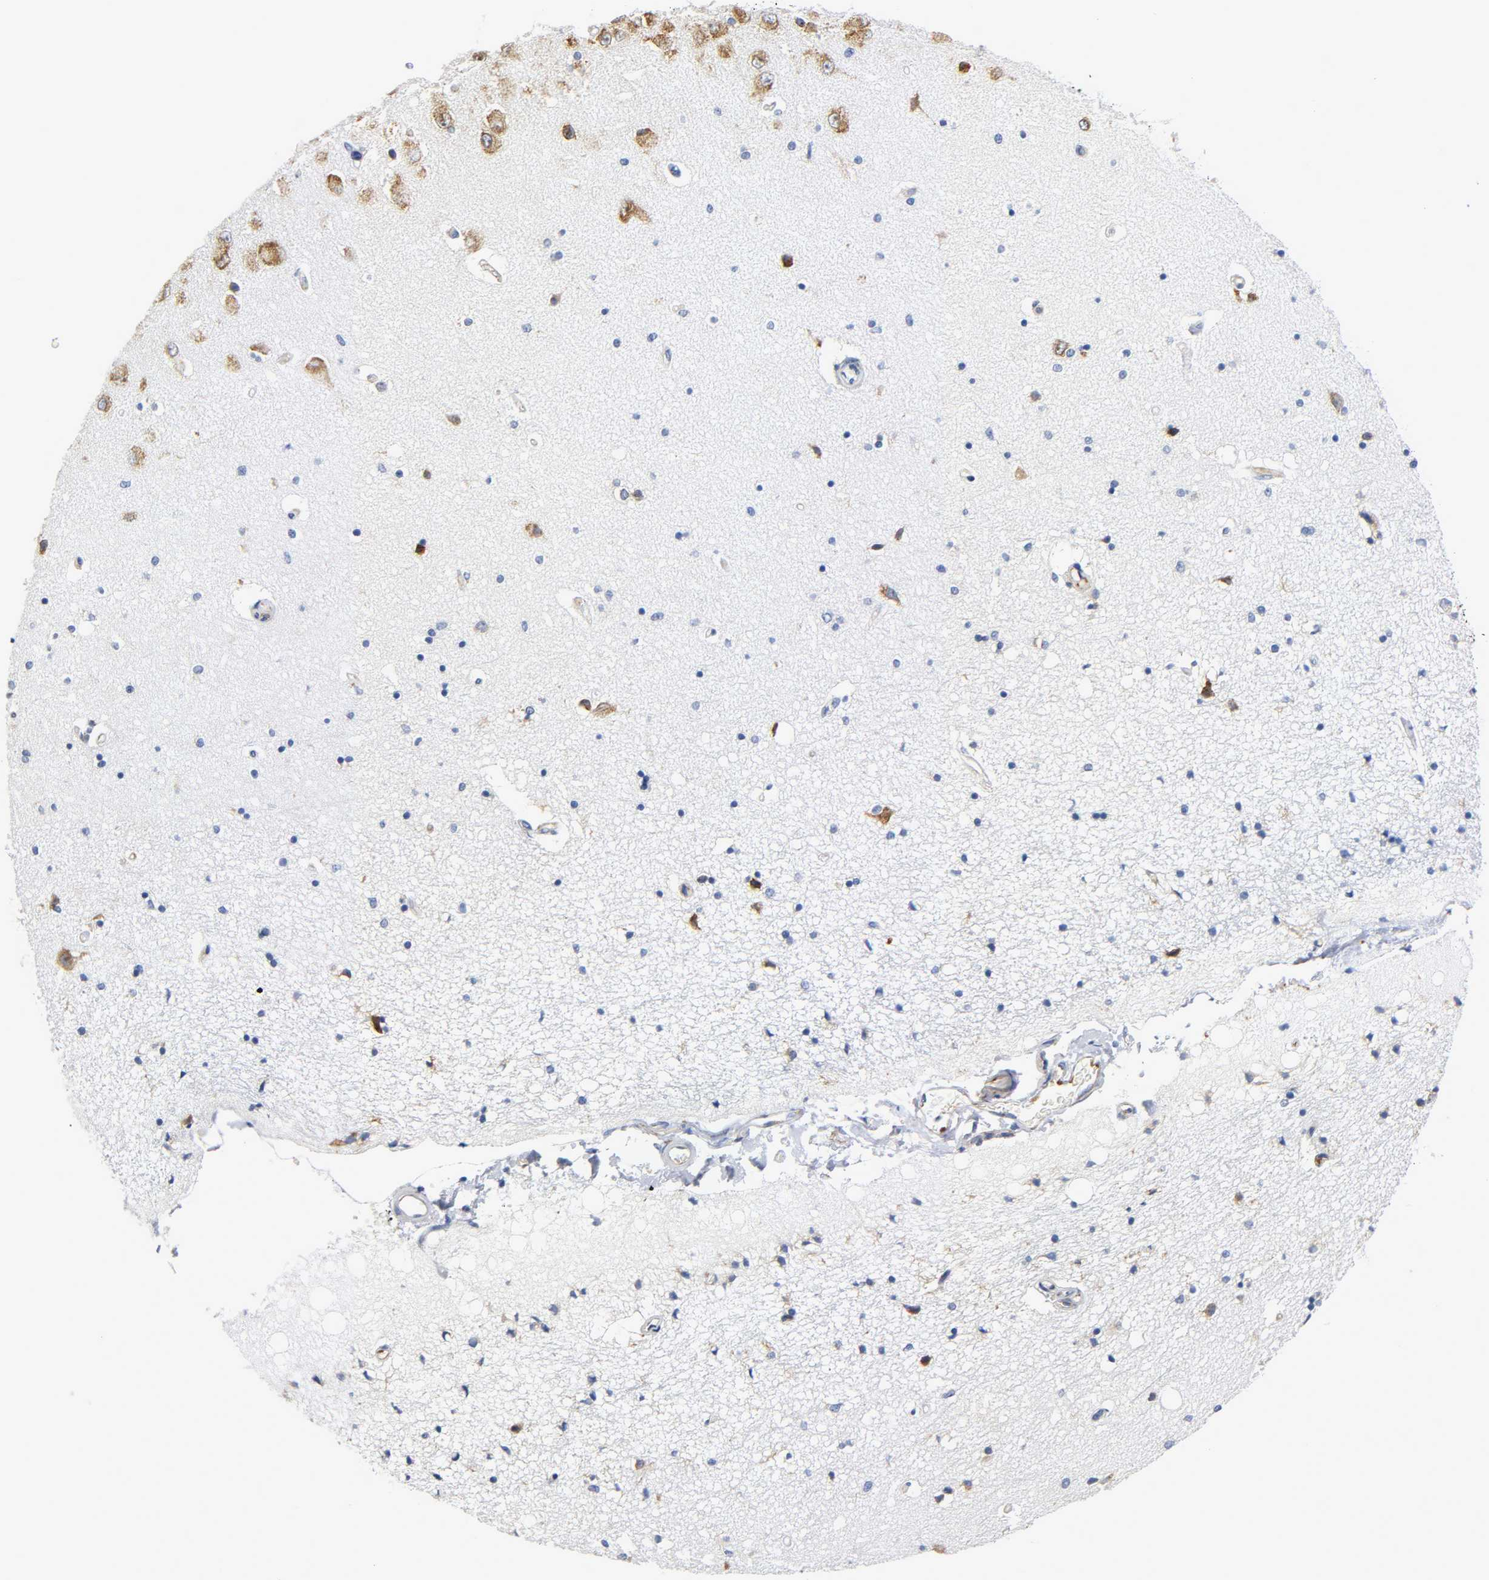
{"staining": {"intensity": "moderate", "quantity": "<25%", "location": "cytoplasmic/membranous"}, "tissue": "hippocampus", "cell_type": "Glial cells", "image_type": "normal", "snomed": [{"axis": "morphology", "description": "Normal tissue, NOS"}, {"axis": "topography", "description": "Hippocampus"}], "caption": "Benign hippocampus was stained to show a protein in brown. There is low levels of moderate cytoplasmic/membranous staining in about <25% of glial cells. Using DAB (brown) and hematoxylin (blue) stains, captured at high magnification using brightfield microscopy.", "gene": "REL", "patient": {"sex": "female", "age": 54}}